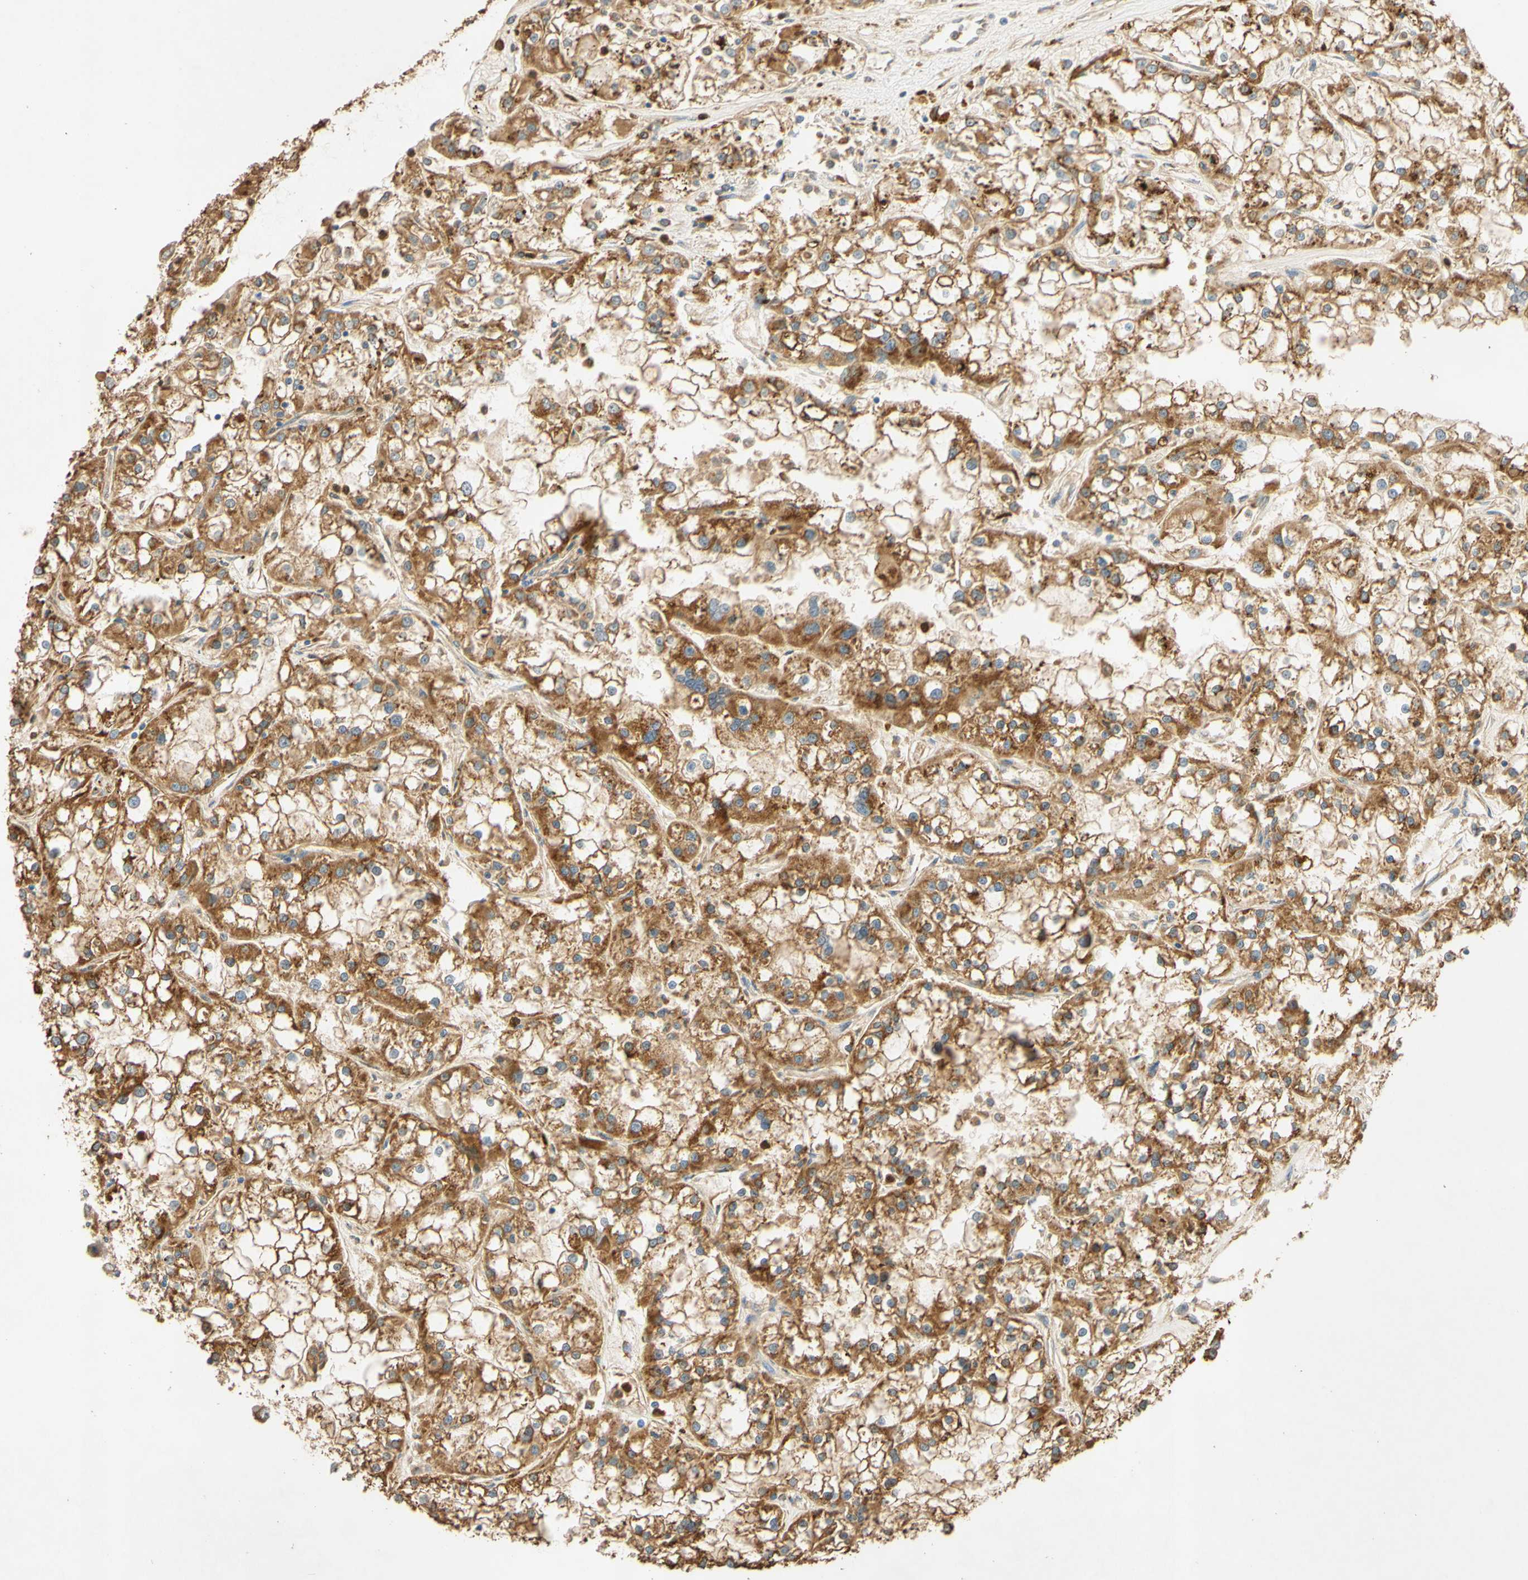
{"staining": {"intensity": "moderate", "quantity": ">75%", "location": "cytoplasmic/membranous"}, "tissue": "renal cancer", "cell_type": "Tumor cells", "image_type": "cancer", "snomed": [{"axis": "morphology", "description": "Adenocarcinoma, NOS"}, {"axis": "topography", "description": "Kidney"}], "caption": "Adenocarcinoma (renal) tissue exhibits moderate cytoplasmic/membranous expression in about >75% of tumor cells, visualized by immunohistochemistry.", "gene": "ENTREP2", "patient": {"sex": "female", "age": 52}}